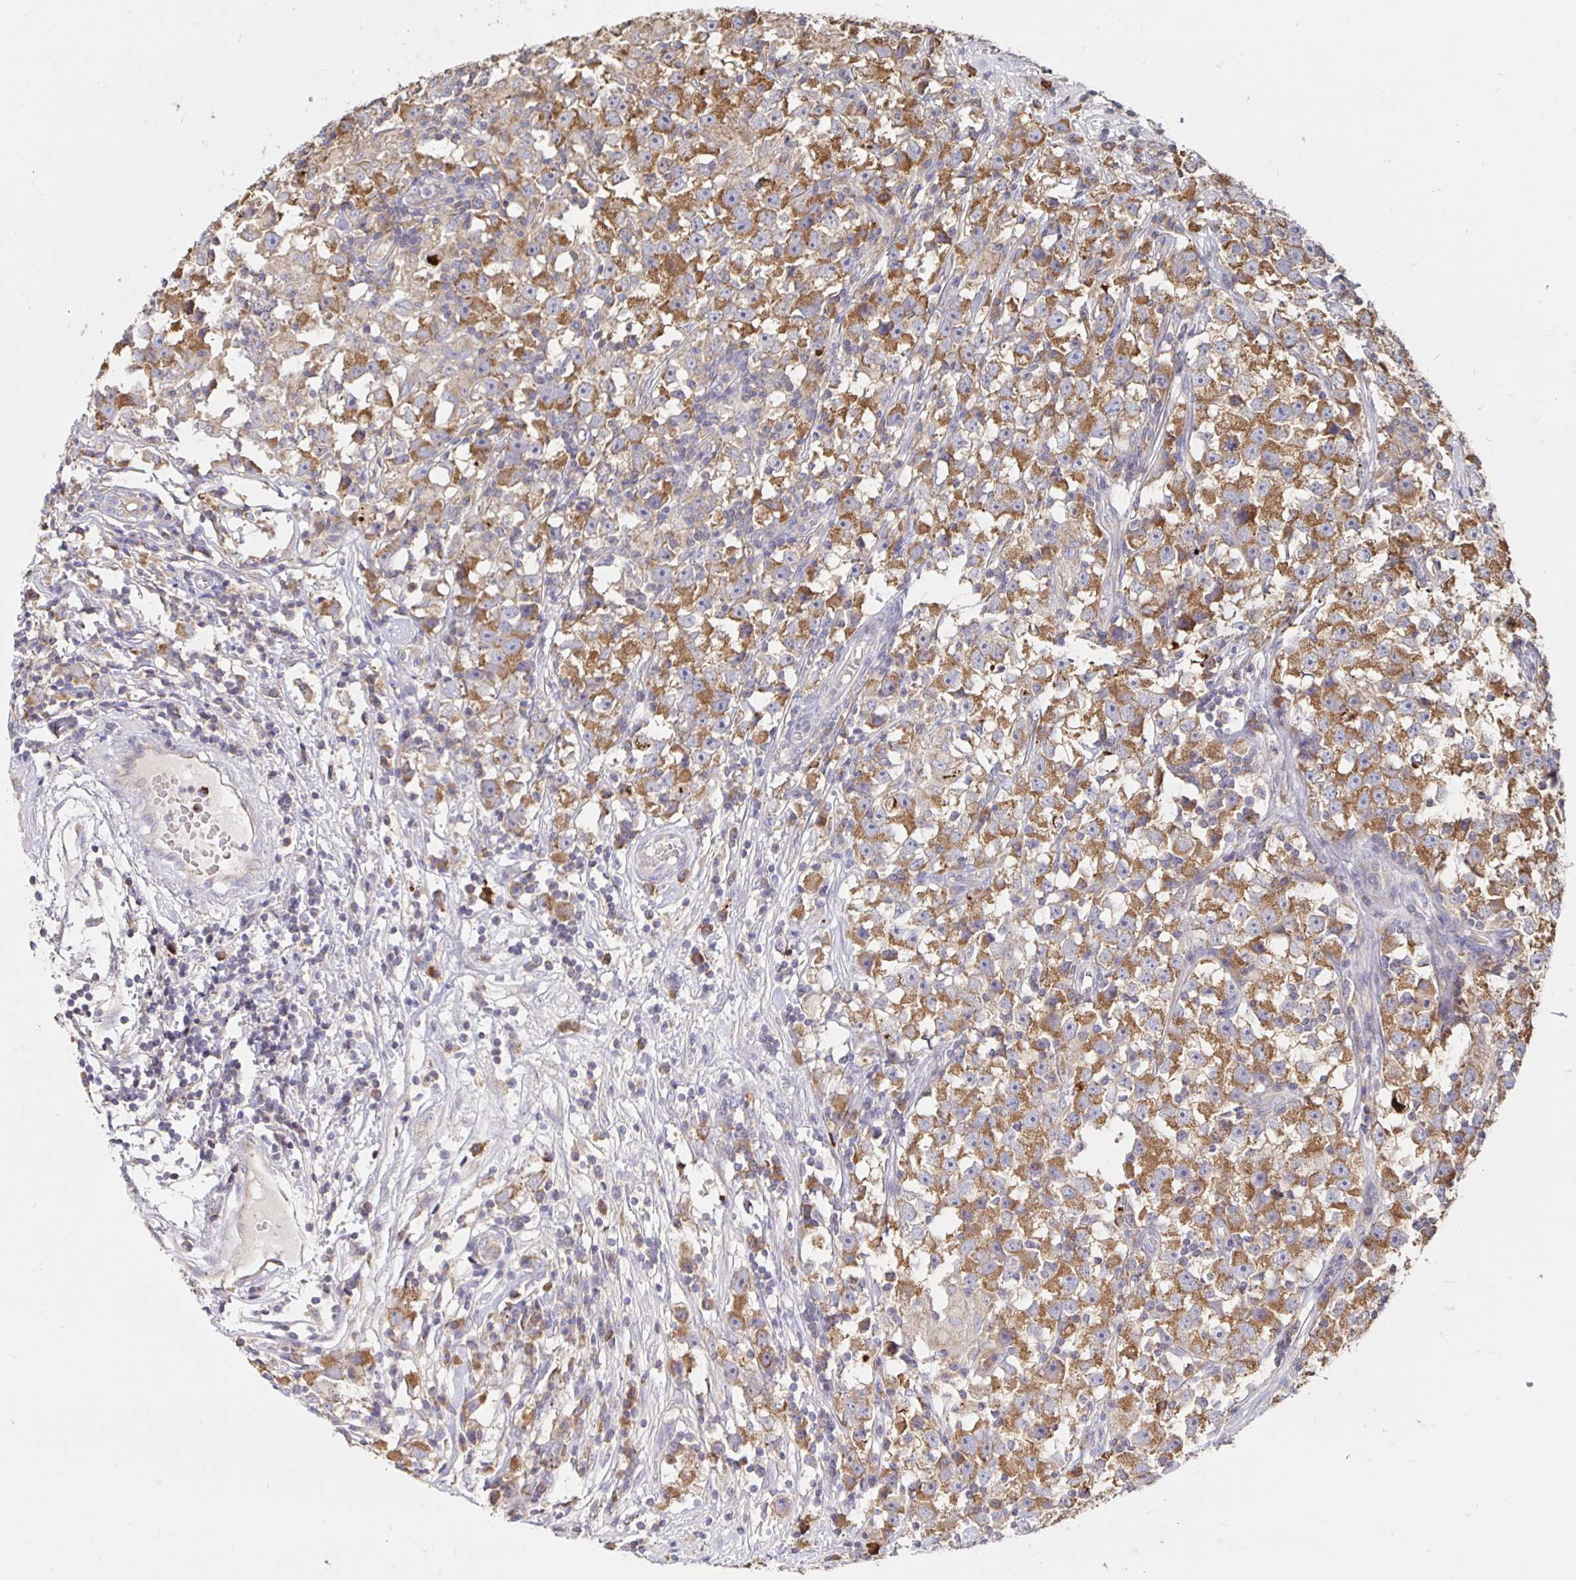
{"staining": {"intensity": "moderate", "quantity": ">75%", "location": "cytoplasmic/membranous"}, "tissue": "testis cancer", "cell_type": "Tumor cells", "image_type": "cancer", "snomed": [{"axis": "morphology", "description": "Seminoma, NOS"}, {"axis": "topography", "description": "Testis"}], "caption": "Brown immunohistochemical staining in testis cancer demonstrates moderate cytoplasmic/membranous positivity in about >75% of tumor cells. (DAB IHC, brown staining for protein, blue staining for nuclei).", "gene": "PRDX3", "patient": {"sex": "male", "age": 33}}